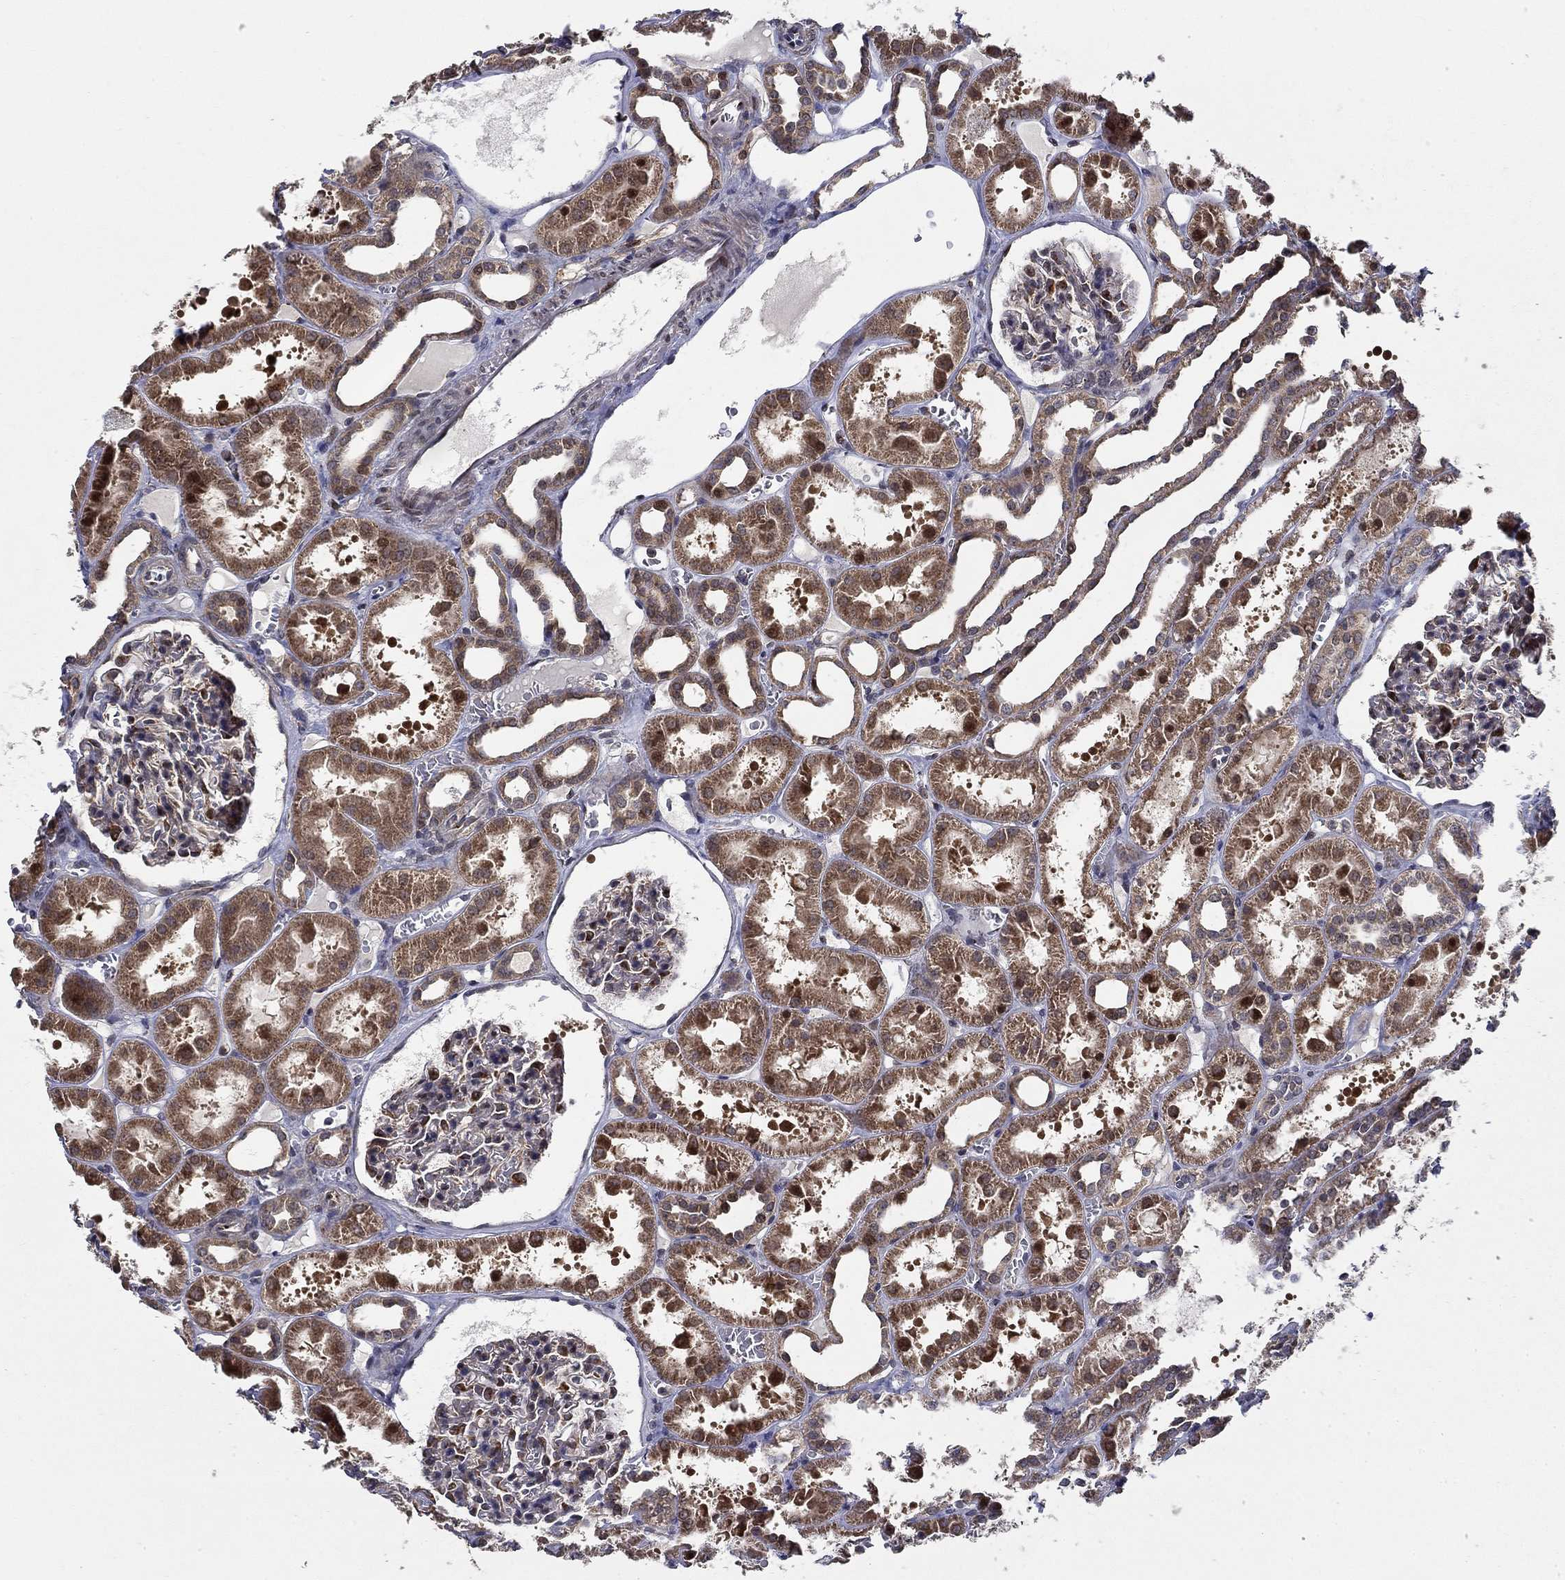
{"staining": {"intensity": "strong", "quantity": "<25%", "location": "nuclear"}, "tissue": "kidney", "cell_type": "Cells in glomeruli", "image_type": "normal", "snomed": [{"axis": "morphology", "description": "Normal tissue, NOS"}, {"axis": "topography", "description": "Kidney"}], "caption": "IHC (DAB) staining of normal kidney displays strong nuclear protein positivity in approximately <25% of cells in glomeruli. The protein of interest is shown in brown color, while the nuclei are stained blue.", "gene": "ZNF594", "patient": {"sex": "female", "age": 41}}